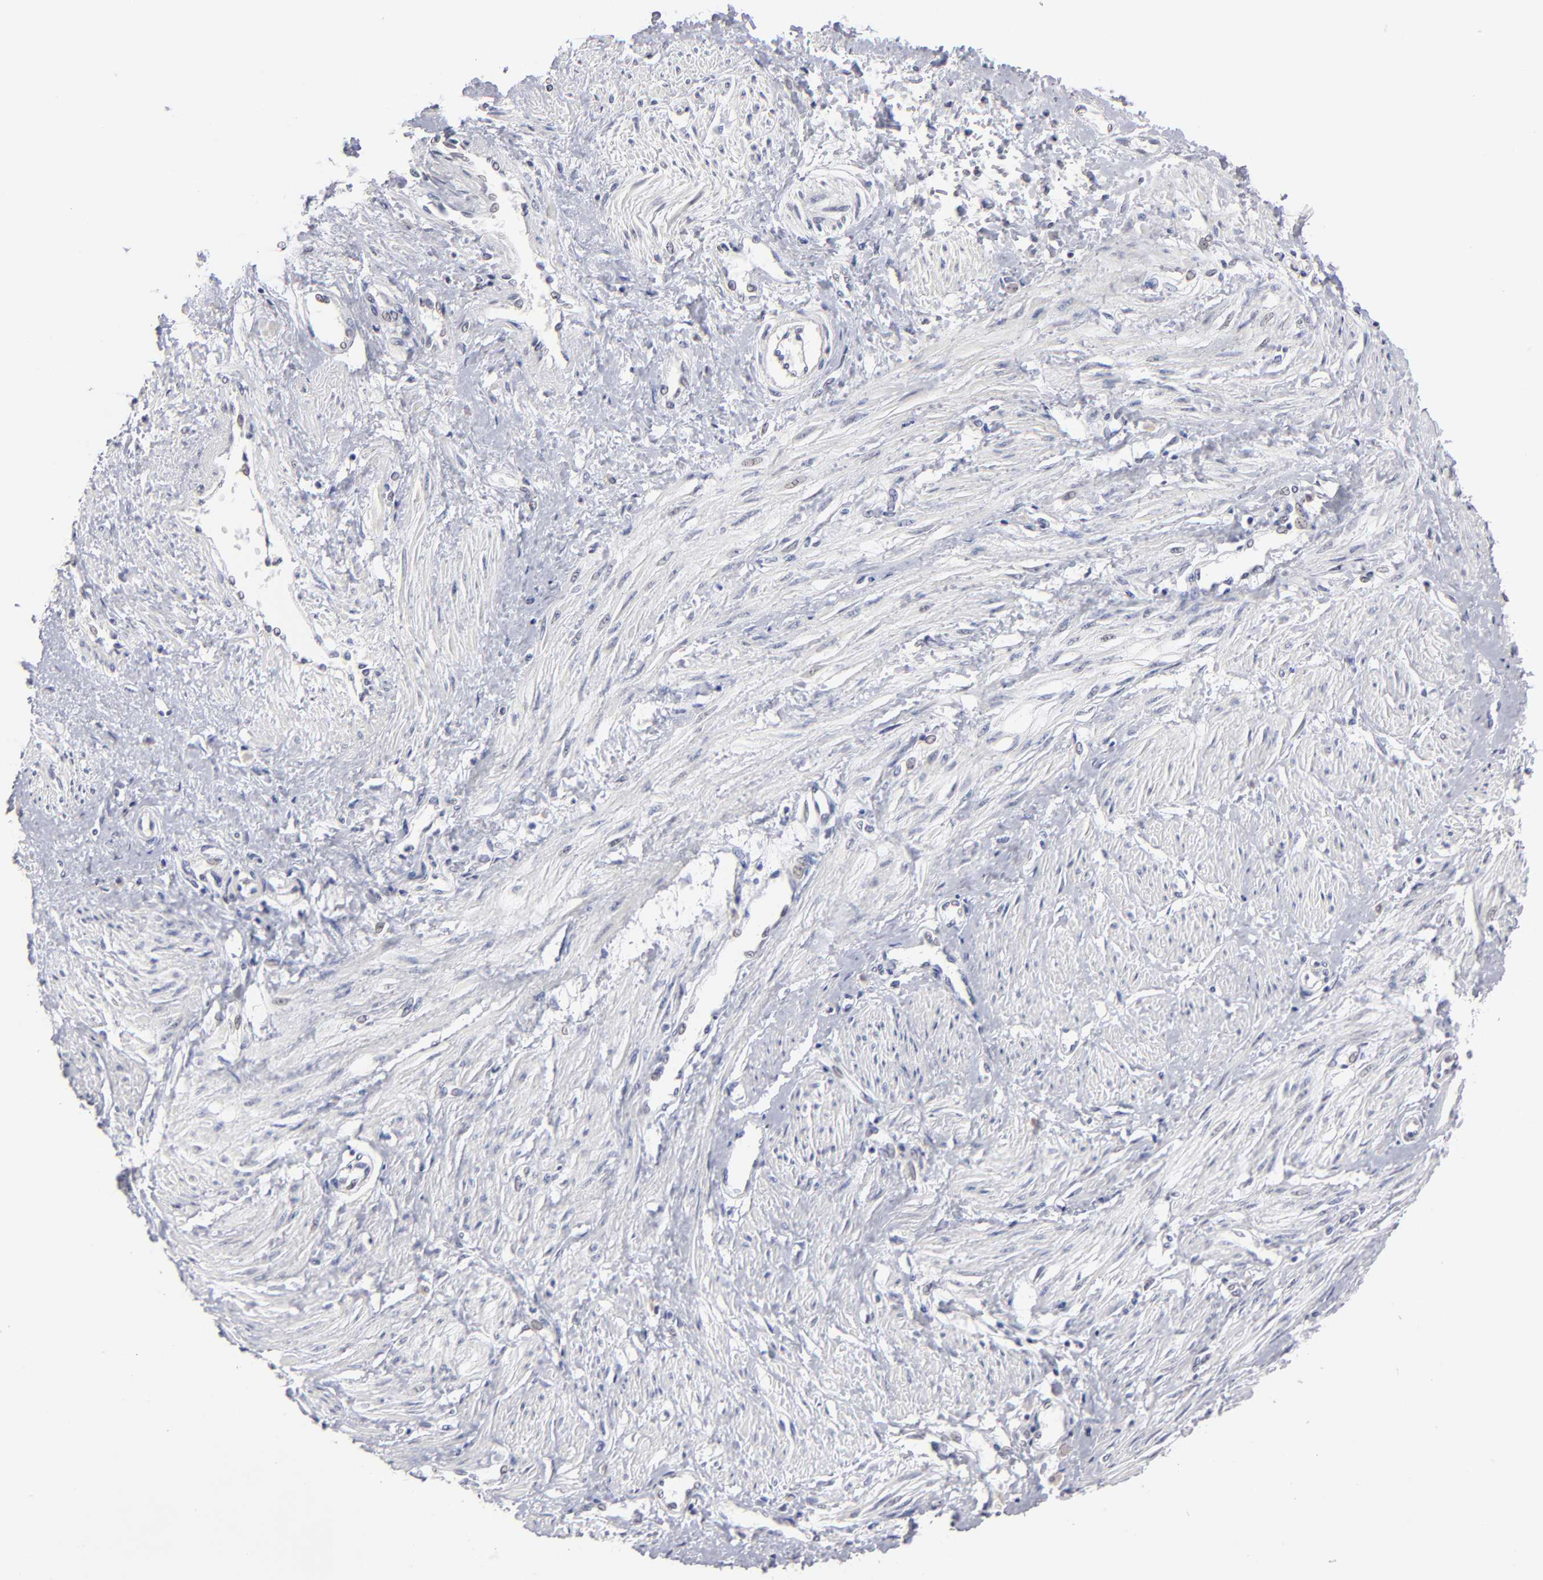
{"staining": {"intensity": "negative", "quantity": "none", "location": "none"}, "tissue": "smooth muscle", "cell_type": "Smooth muscle cells", "image_type": "normal", "snomed": [{"axis": "morphology", "description": "Normal tissue, NOS"}, {"axis": "topography", "description": "Smooth muscle"}, {"axis": "topography", "description": "Uterus"}], "caption": "Smooth muscle cells are negative for brown protein staining in benign smooth muscle. (Brightfield microscopy of DAB IHC at high magnification).", "gene": "CEP97", "patient": {"sex": "female", "age": 39}}